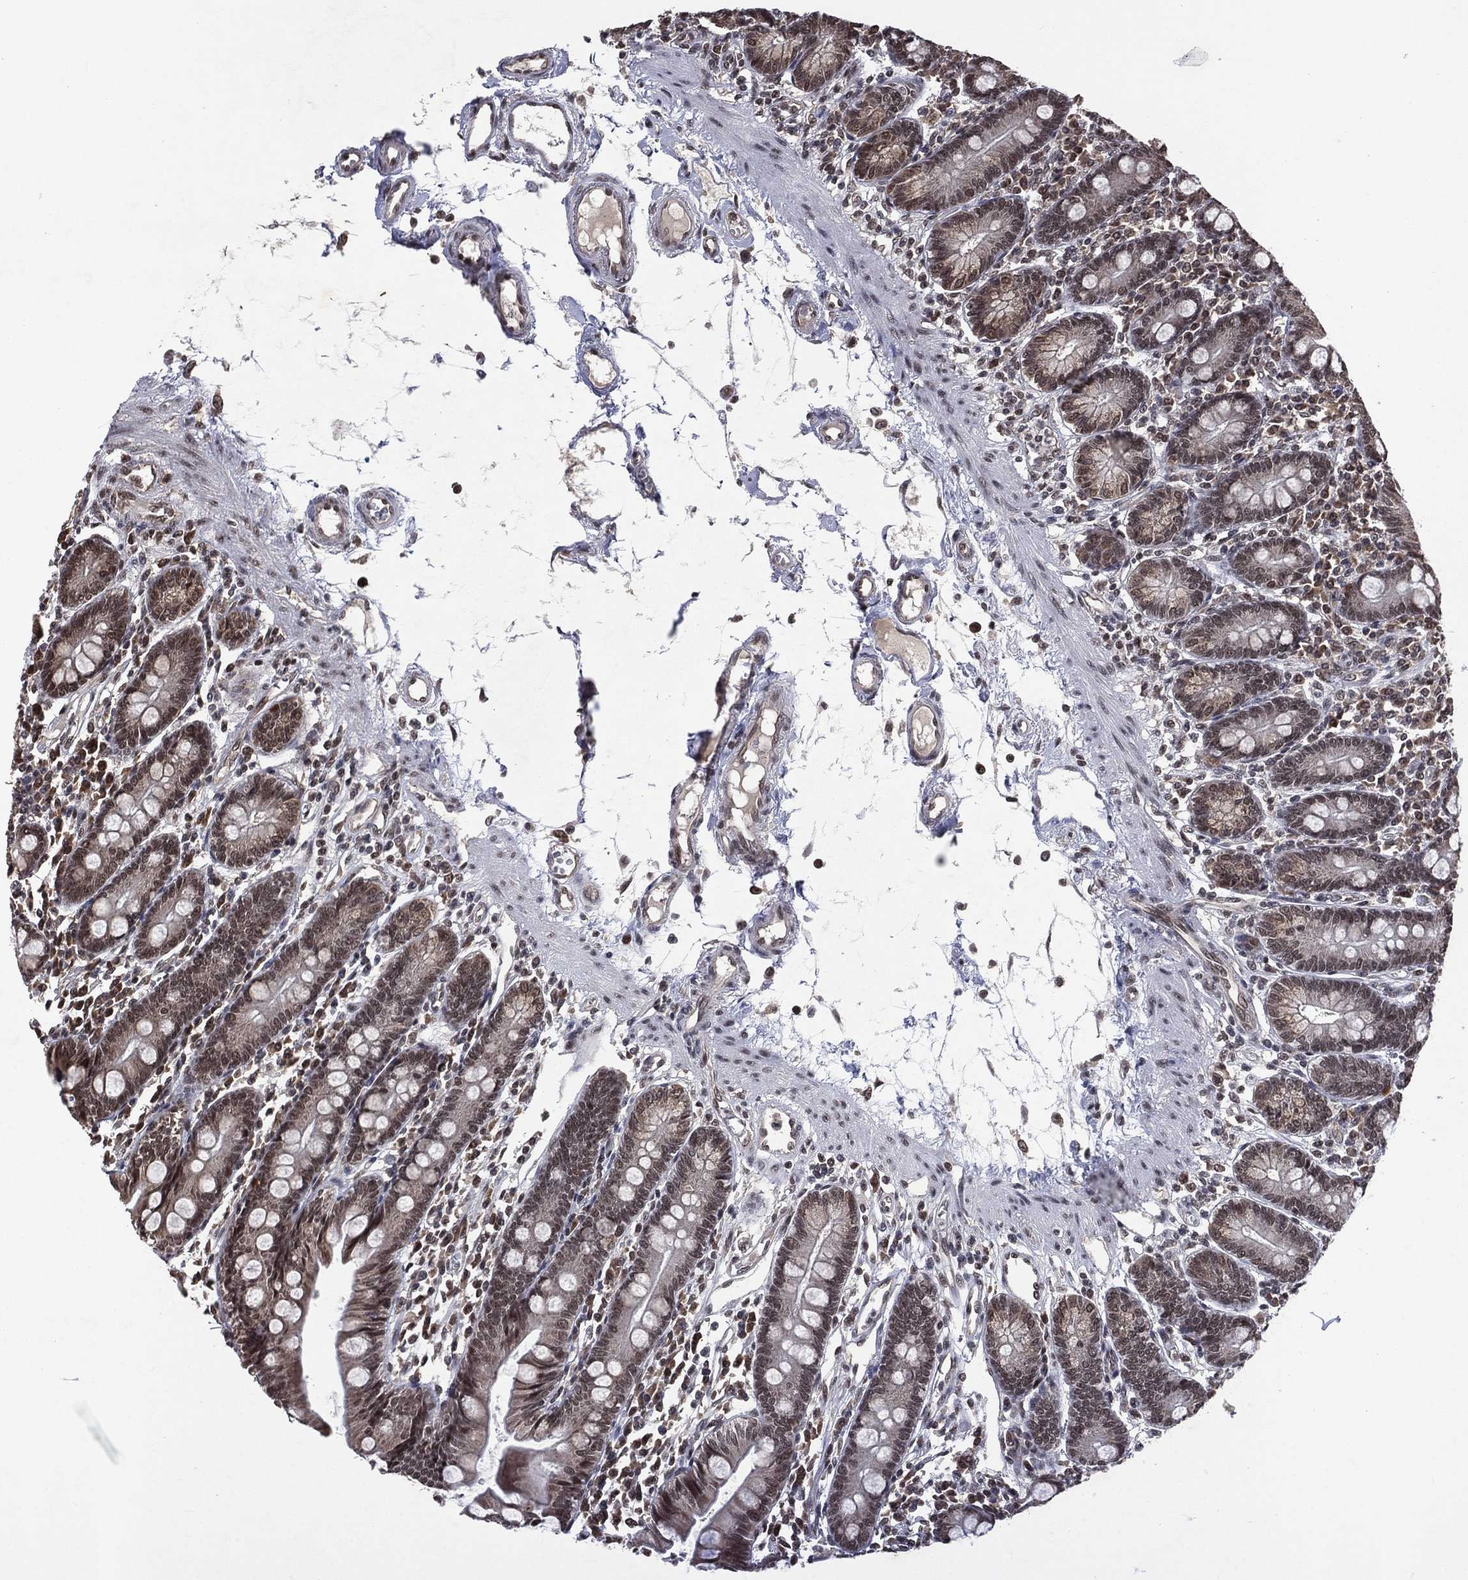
{"staining": {"intensity": "moderate", "quantity": "25%-75%", "location": "cytoplasmic/membranous,nuclear"}, "tissue": "small intestine", "cell_type": "Glandular cells", "image_type": "normal", "snomed": [{"axis": "morphology", "description": "Normal tissue, NOS"}, {"axis": "topography", "description": "Small intestine"}], "caption": "Approximately 25%-75% of glandular cells in unremarkable small intestine exhibit moderate cytoplasmic/membranous,nuclear protein staining as visualized by brown immunohistochemical staining.", "gene": "DMAP1", "patient": {"sex": "male", "age": 88}}